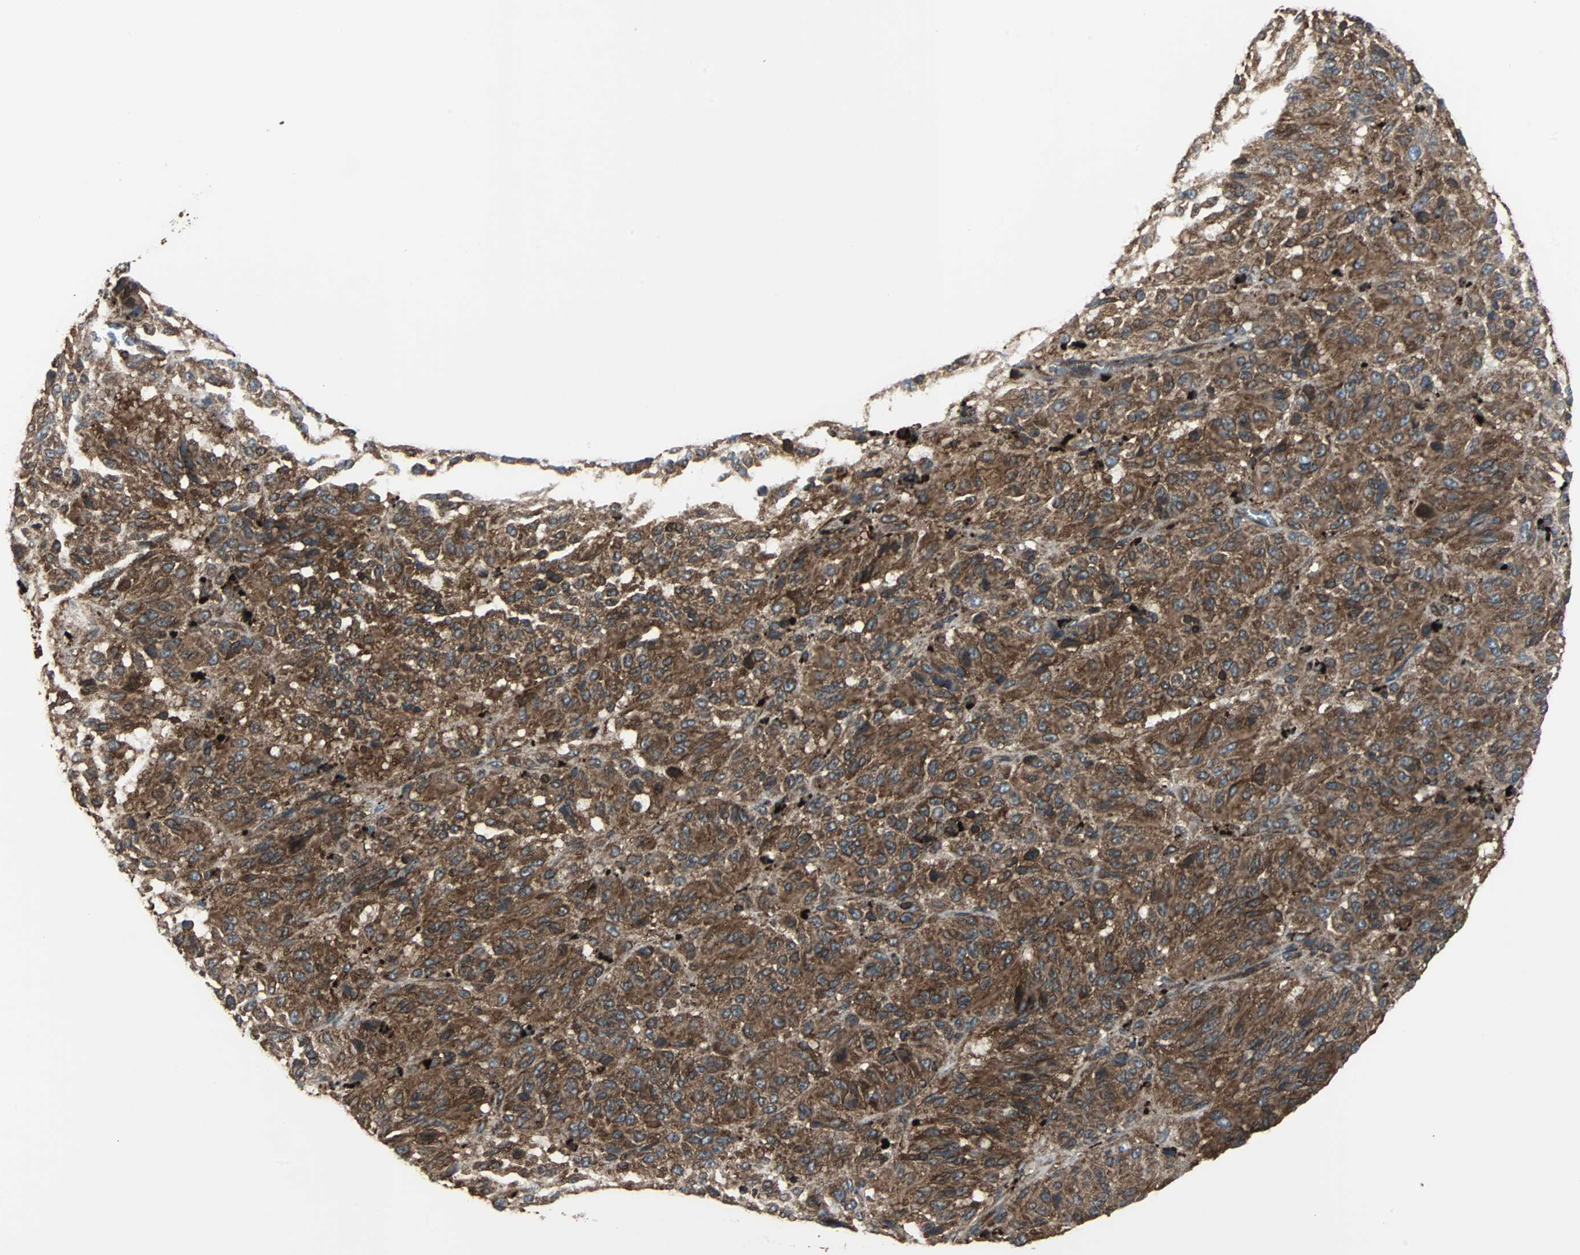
{"staining": {"intensity": "strong", "quantity": ">75%", "location": "cytoplasmic/membranous"}, "tissue": "melanoma", "cell_type": "Tumor cells", "image_type": "cancer", "snomed": [{"axis": "morphology", "description": "Malignant melanoma, Metastatic site"}, {"axis": "topography", "description": "Lung"}], "caption": "Approximately >75% of tumor cells in human melanoma demonstrate strong cytoplasmic/membranous protein expression as visualized by brown immunohistochemical staining.", "gene": "RELA", "patient": {"sex": "male", "age": 64}}